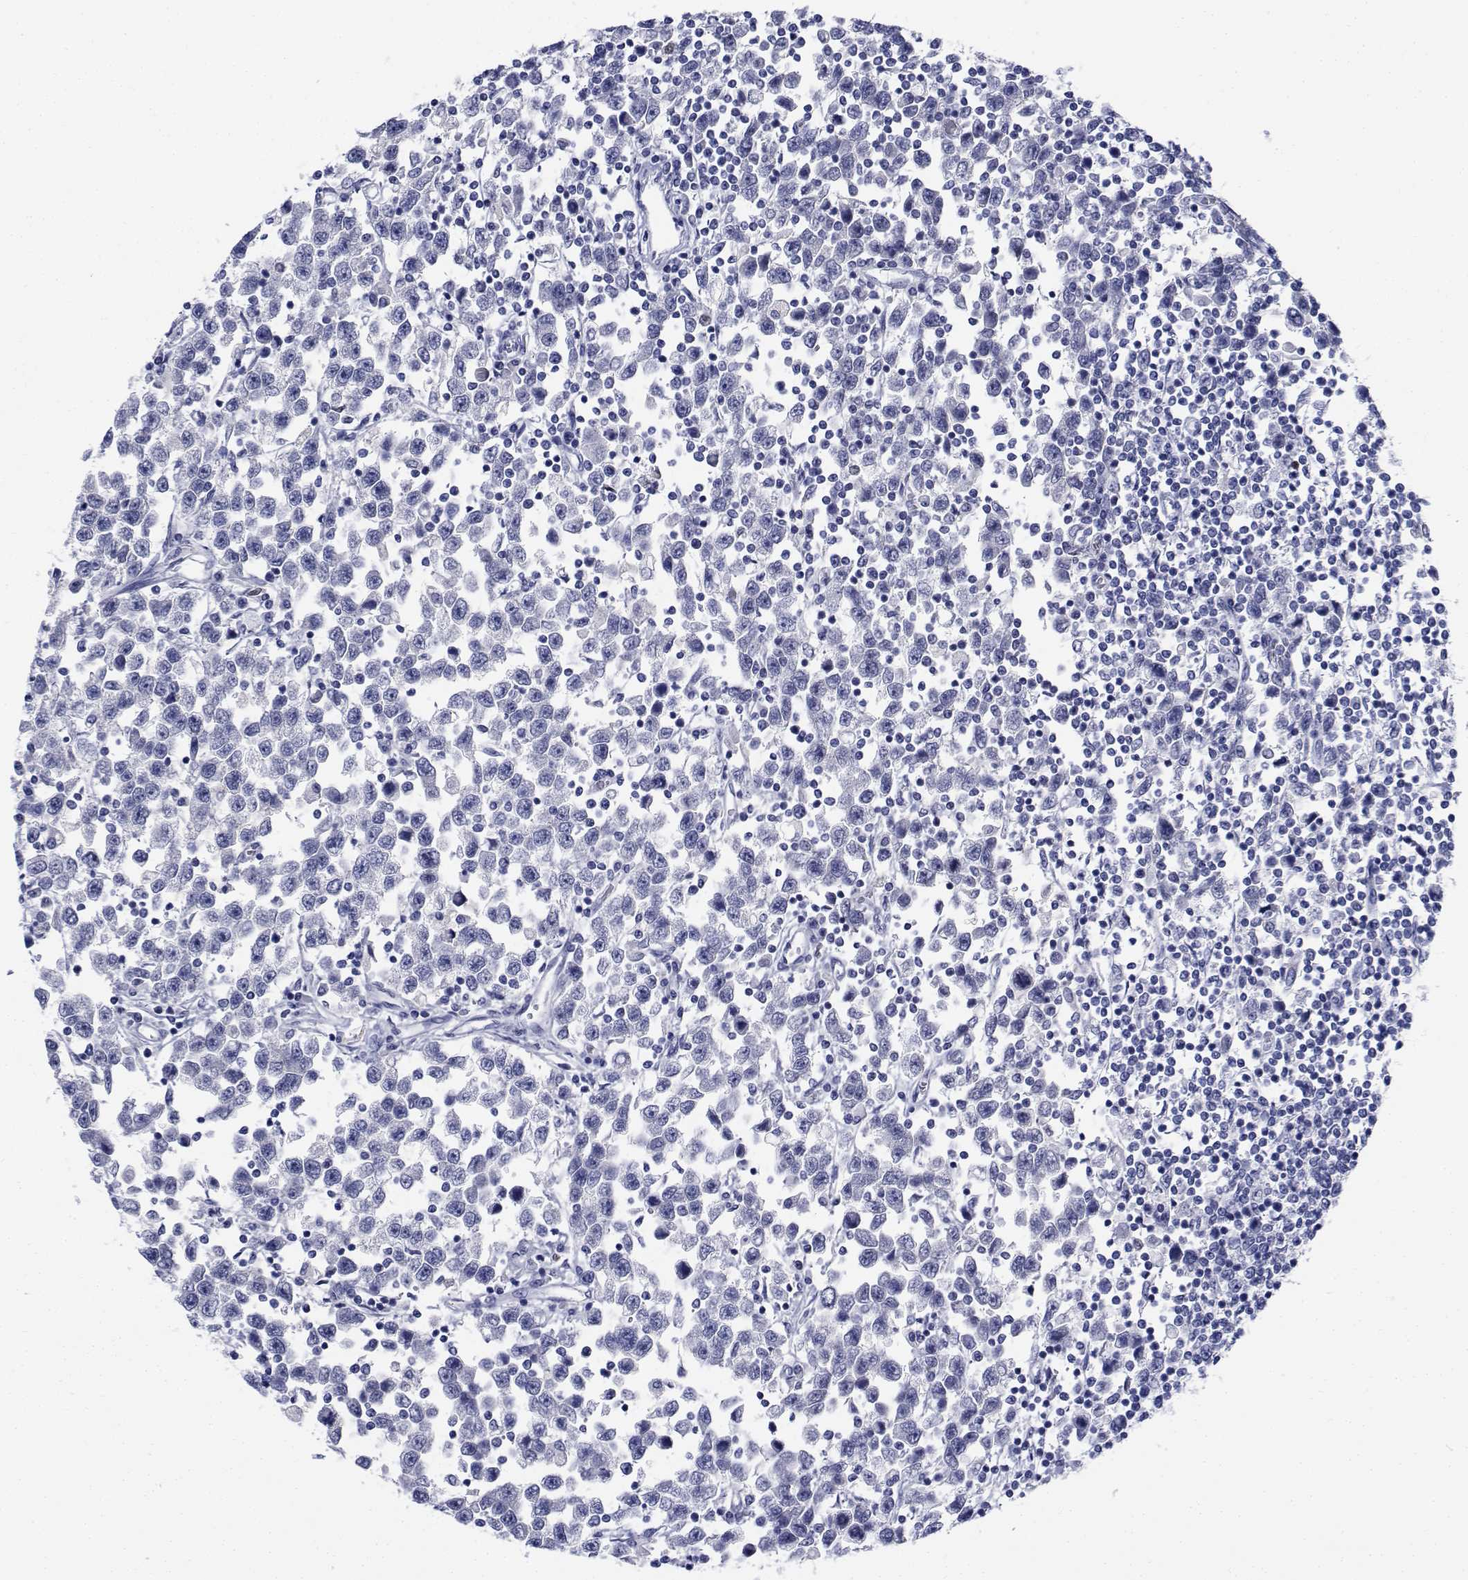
{"staining": {"intensity": "negative", "quantity": "none", "location": "none"}, "tissue": "testis cancer", "cell_type": "Tumor cells", "image_type": "cancer", "snomed": [{"axis": "morphology", "description": "Seminoma, NOS"}, {"axis": "topography", "description": "Testis"}], "caption": "An image of testis cancer (seminoma) stained for a protein exhibits no brown staining in tumor cells.", "gene": "PLXNA4", "patient": {"sex": "male", "age": 34}}